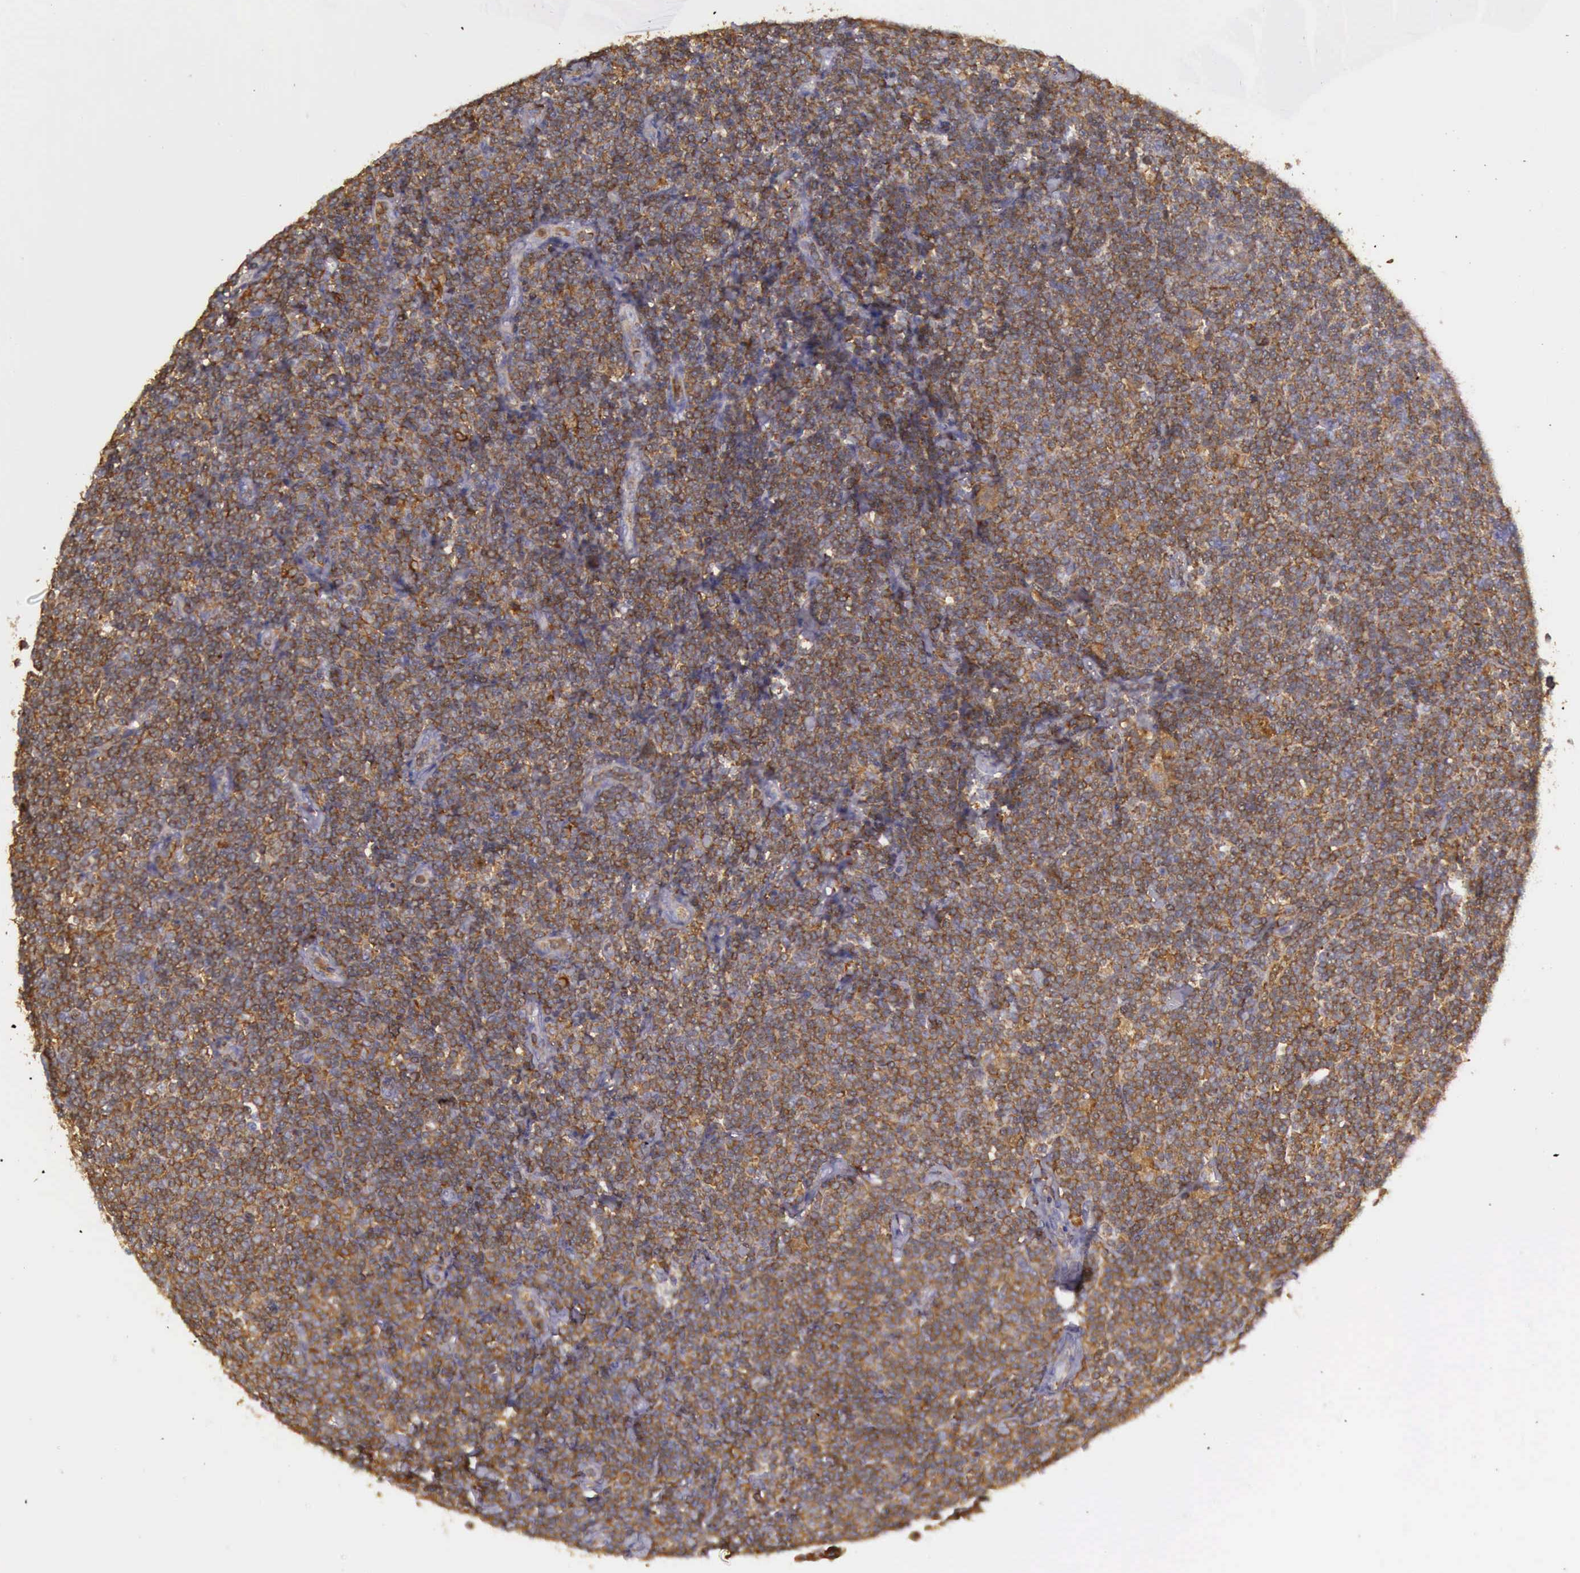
{"staining": {"intensity": "strong", "quantity": ">75%", "location": "cytoplasmic/membranous"}, "tissue": "lymphoma", "cell_type": "Tumor cells", "image_type": "cancer", "snomed": [{"axis": "morphology", "description": "Malignant lymphoma, non-Hodgkin's type, Low grade"}, {"axis": "topography", "description": "Lymph node"}], "caption": "Lymphoma stained with a protein marker displays strong staining in tumor cells.", "gene": "ARHGAP4", "patient": {"sex": "male", "age": 65}}